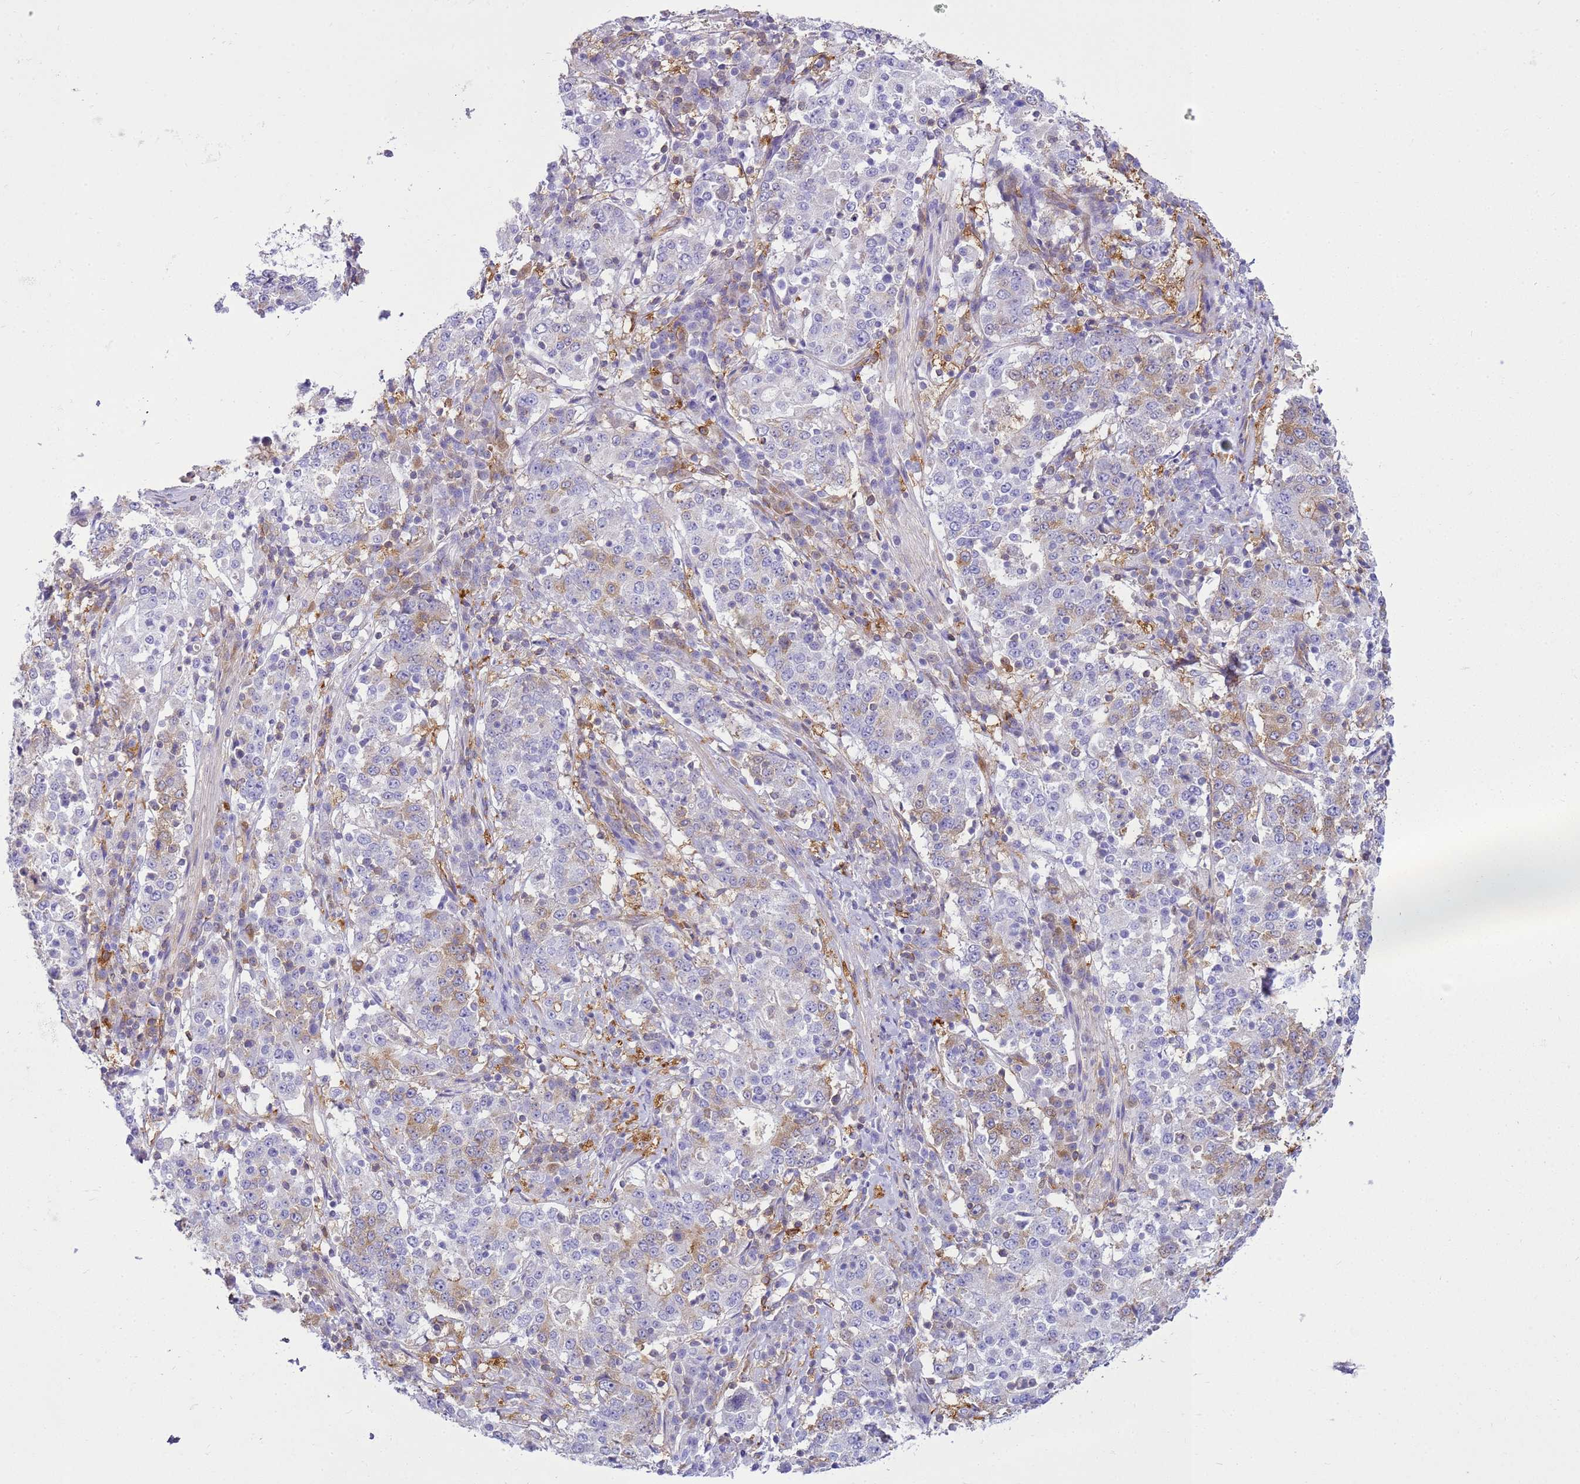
{"staining": {"intensity": "moderate", "quantity": "<25%", "location": "cytoplasmic/membranous"}, "tissue": "stomach cancer", "cell_type": "Tumor cells", "image_type": "cancer", "snomed": [{"axis": "morphology", "description": "Adenocarcinoma, NOS"}, {"axis": "topography", "description": "Stomach"}], "caption": "Immunohistochemical staining of adenocarcinoma (stomach) demonstrates moderate cytoplasmic/membranous protein expression in approximately <25% of tumor cells.", "gene": "SNX21", "patient": {"sex": "male", "age": 59}}